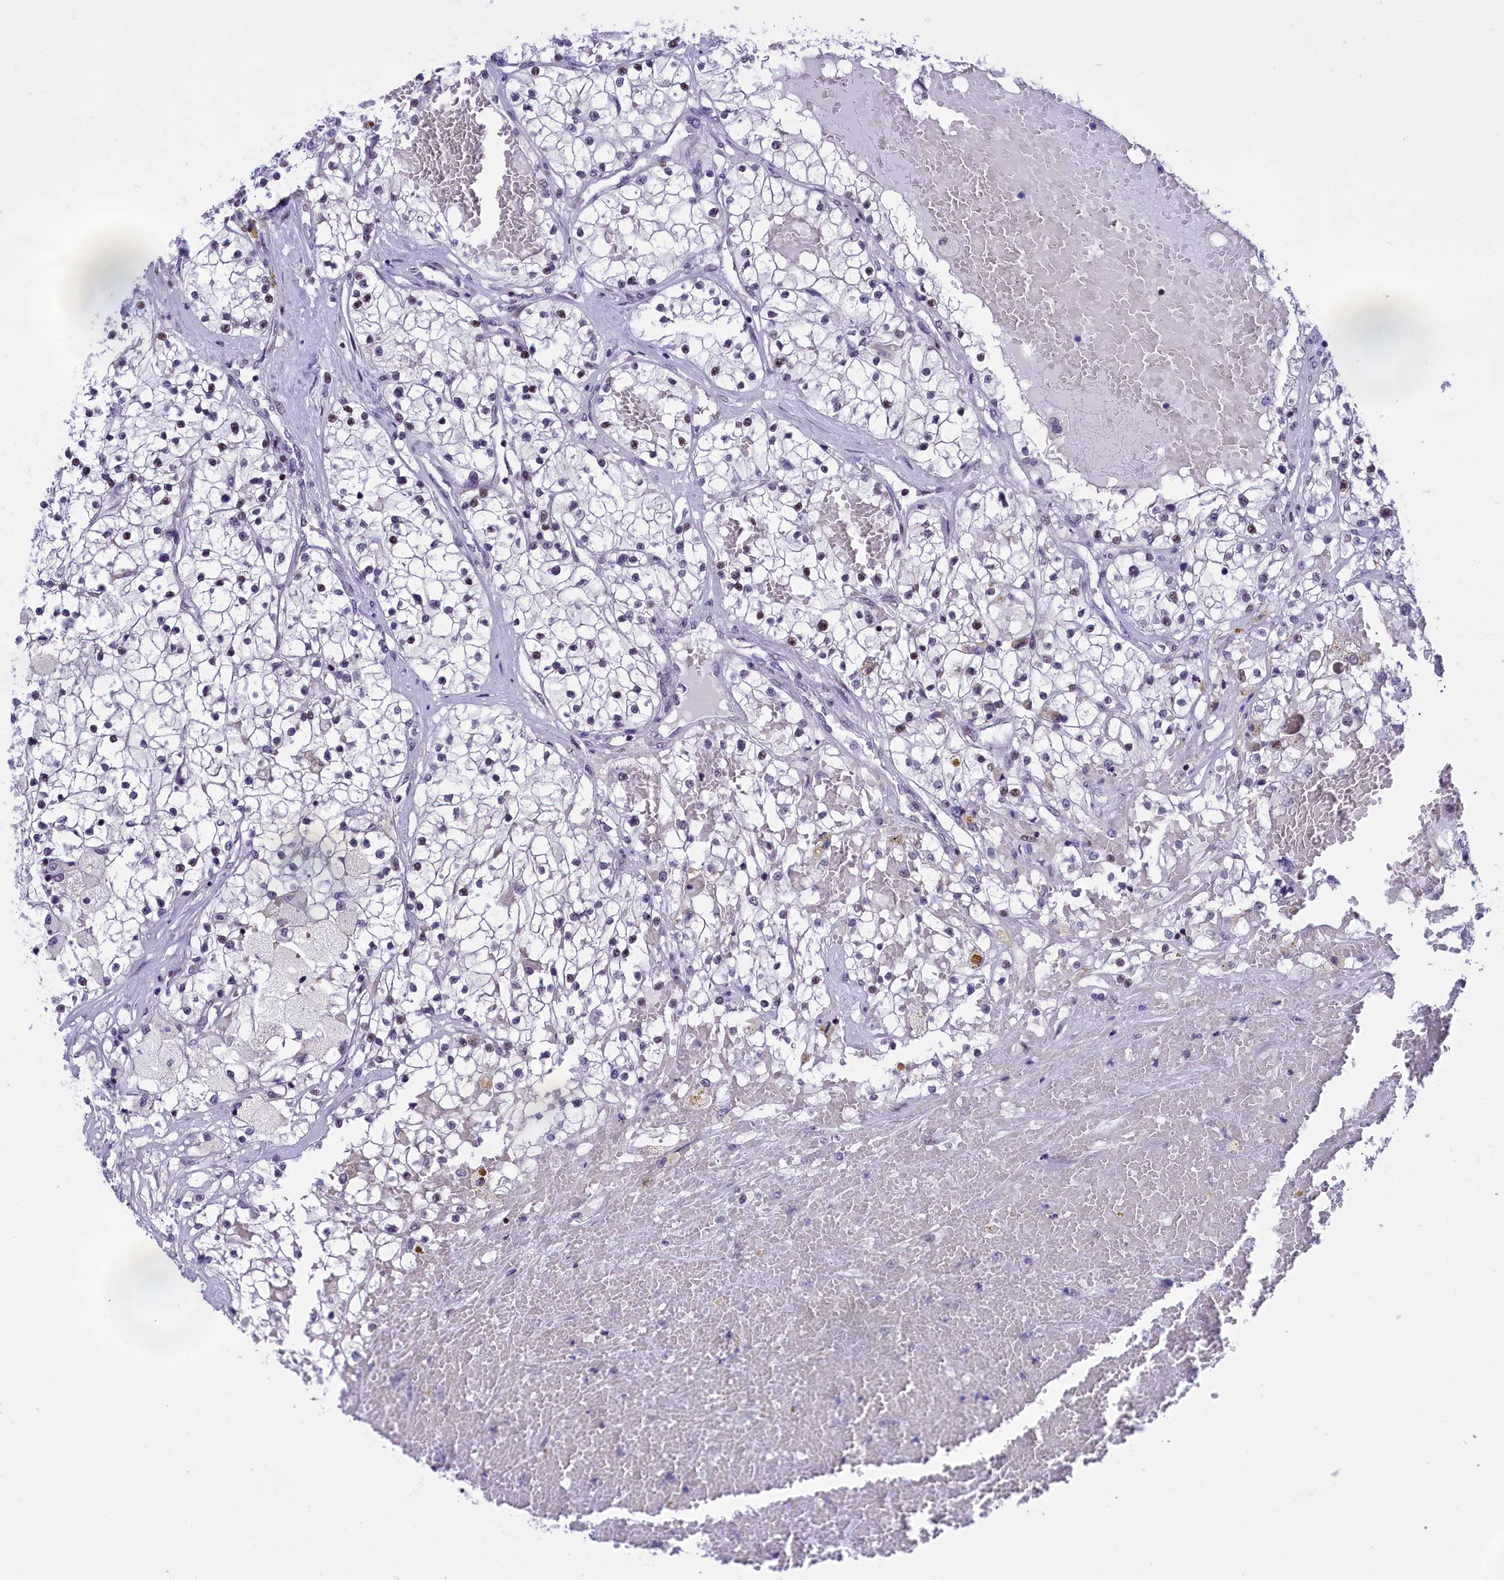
{"staining": {"intensity": "weak", "quantity": "<25%", "location": "nuclear"}, "tissue": "renal cancer", "cell_type": "Tumor cells", "image_type": "cancer", "snomed": [{"axis": "morphology", "description": "Normal tissue, NOS"}, {"axis": "morphology", "description": "Adenocarcinoma, NOS"}, {"axis": "topography", "description": "Kidney"}], "caption": "There is no significant staining in tumor cells of adenocarcinoma (renal).", "gene": "SPIRE2", "patient": {"sex": "male", "age": 68}}